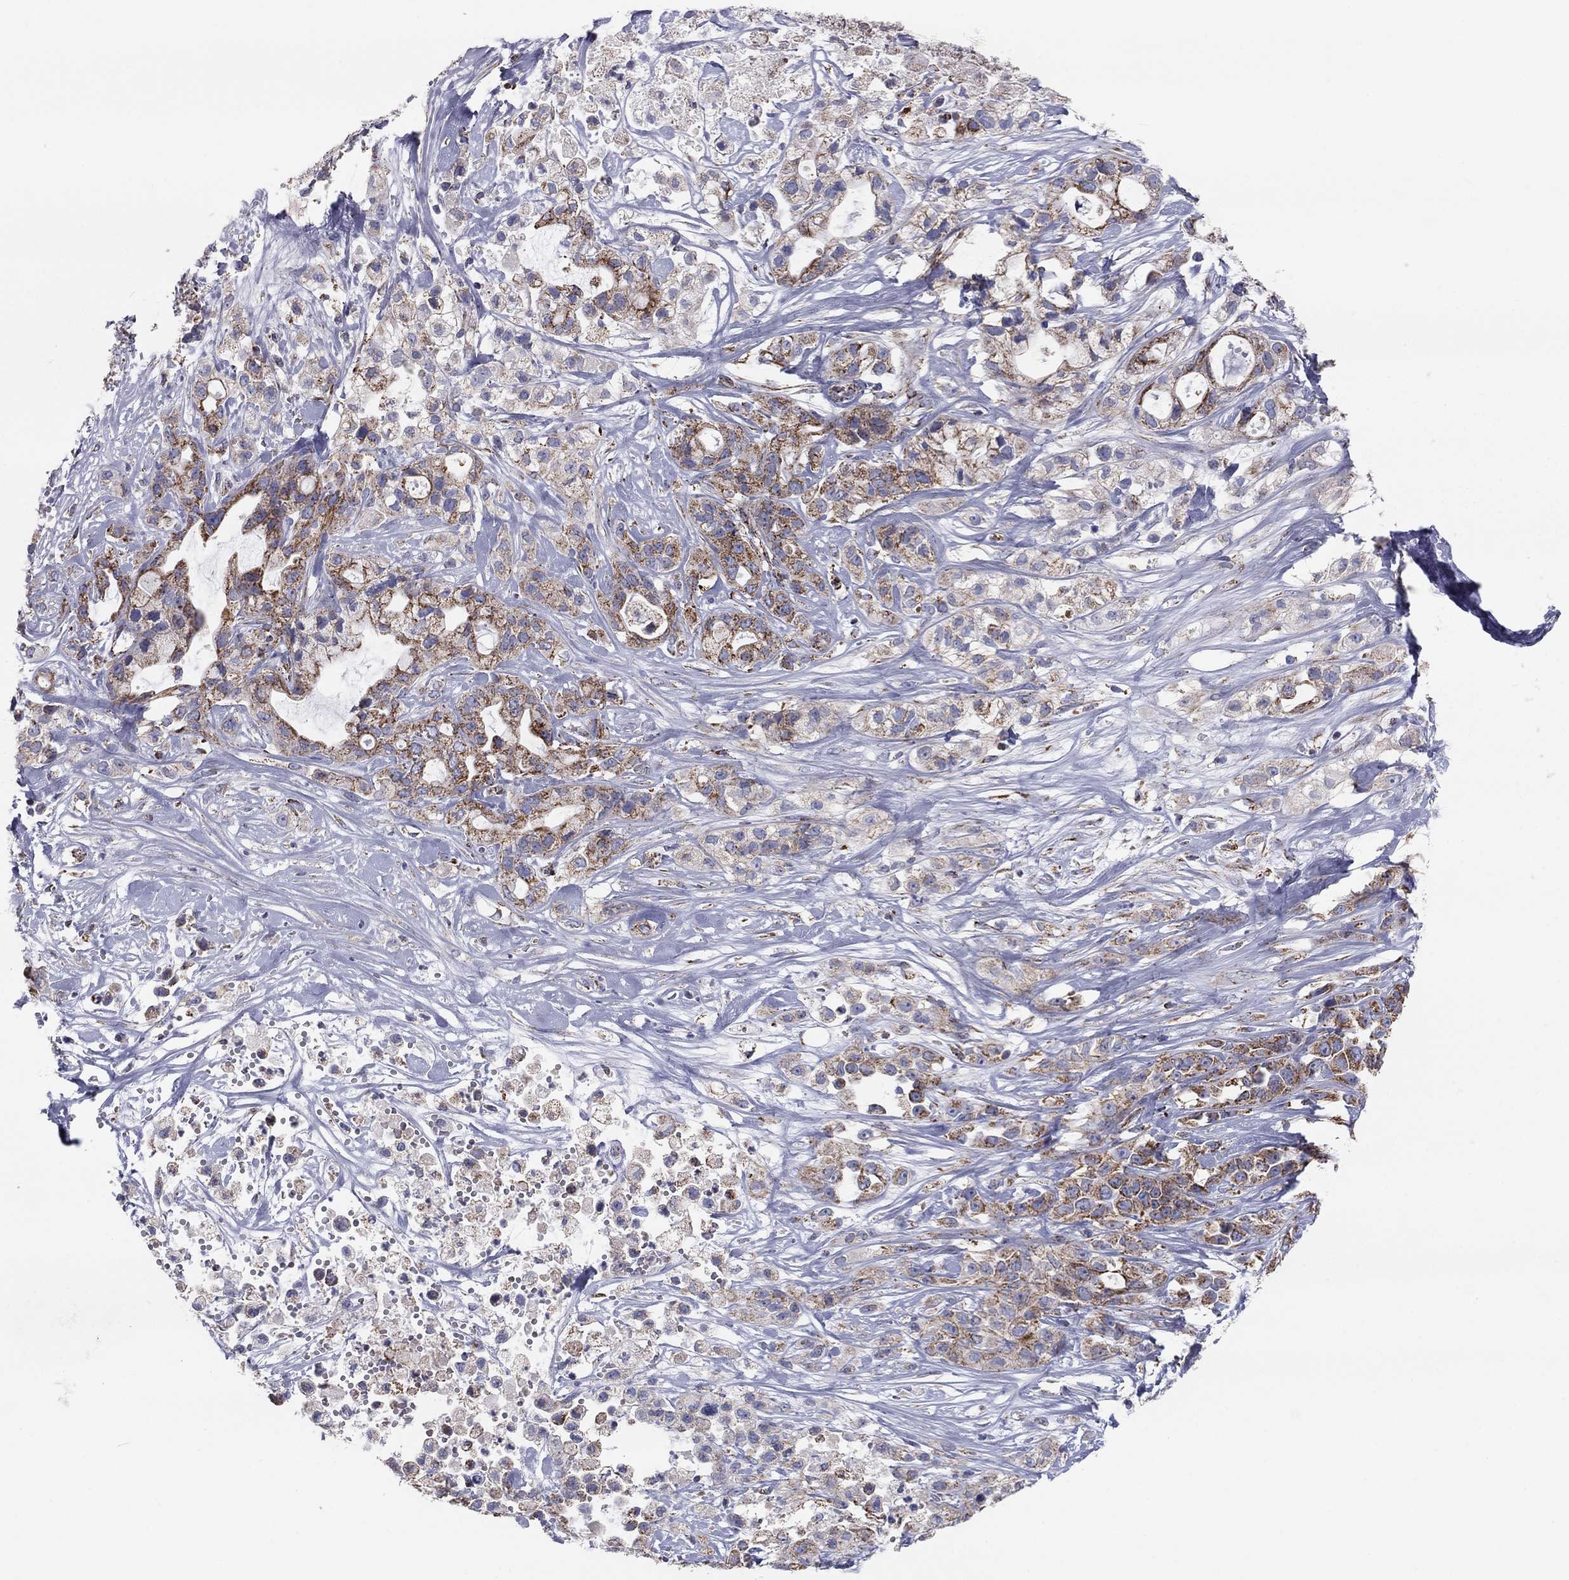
{"staining": {"intensity": "strong", "quantity": "25%-75%", "location": "cytoplasmic/membranous"}, "tissue": "pancreatic cancer", "cell_type": "Tumor cells", "image_type": "cancer", "snomed": [{"axis": "morphology", "description": "Adenocarcinoma, NOS"}, {"axis": "topography", "description": "Pancreas"}], "caption": "Human adenocarcinoma (pancreatic) stained with a brown dye demonstrates strong cytoplasmic/membranous positive staining in about 25%-75% of tumor cells.", "gene": "NDUFV1", "patient": {"sex": "male", "age": 44}}